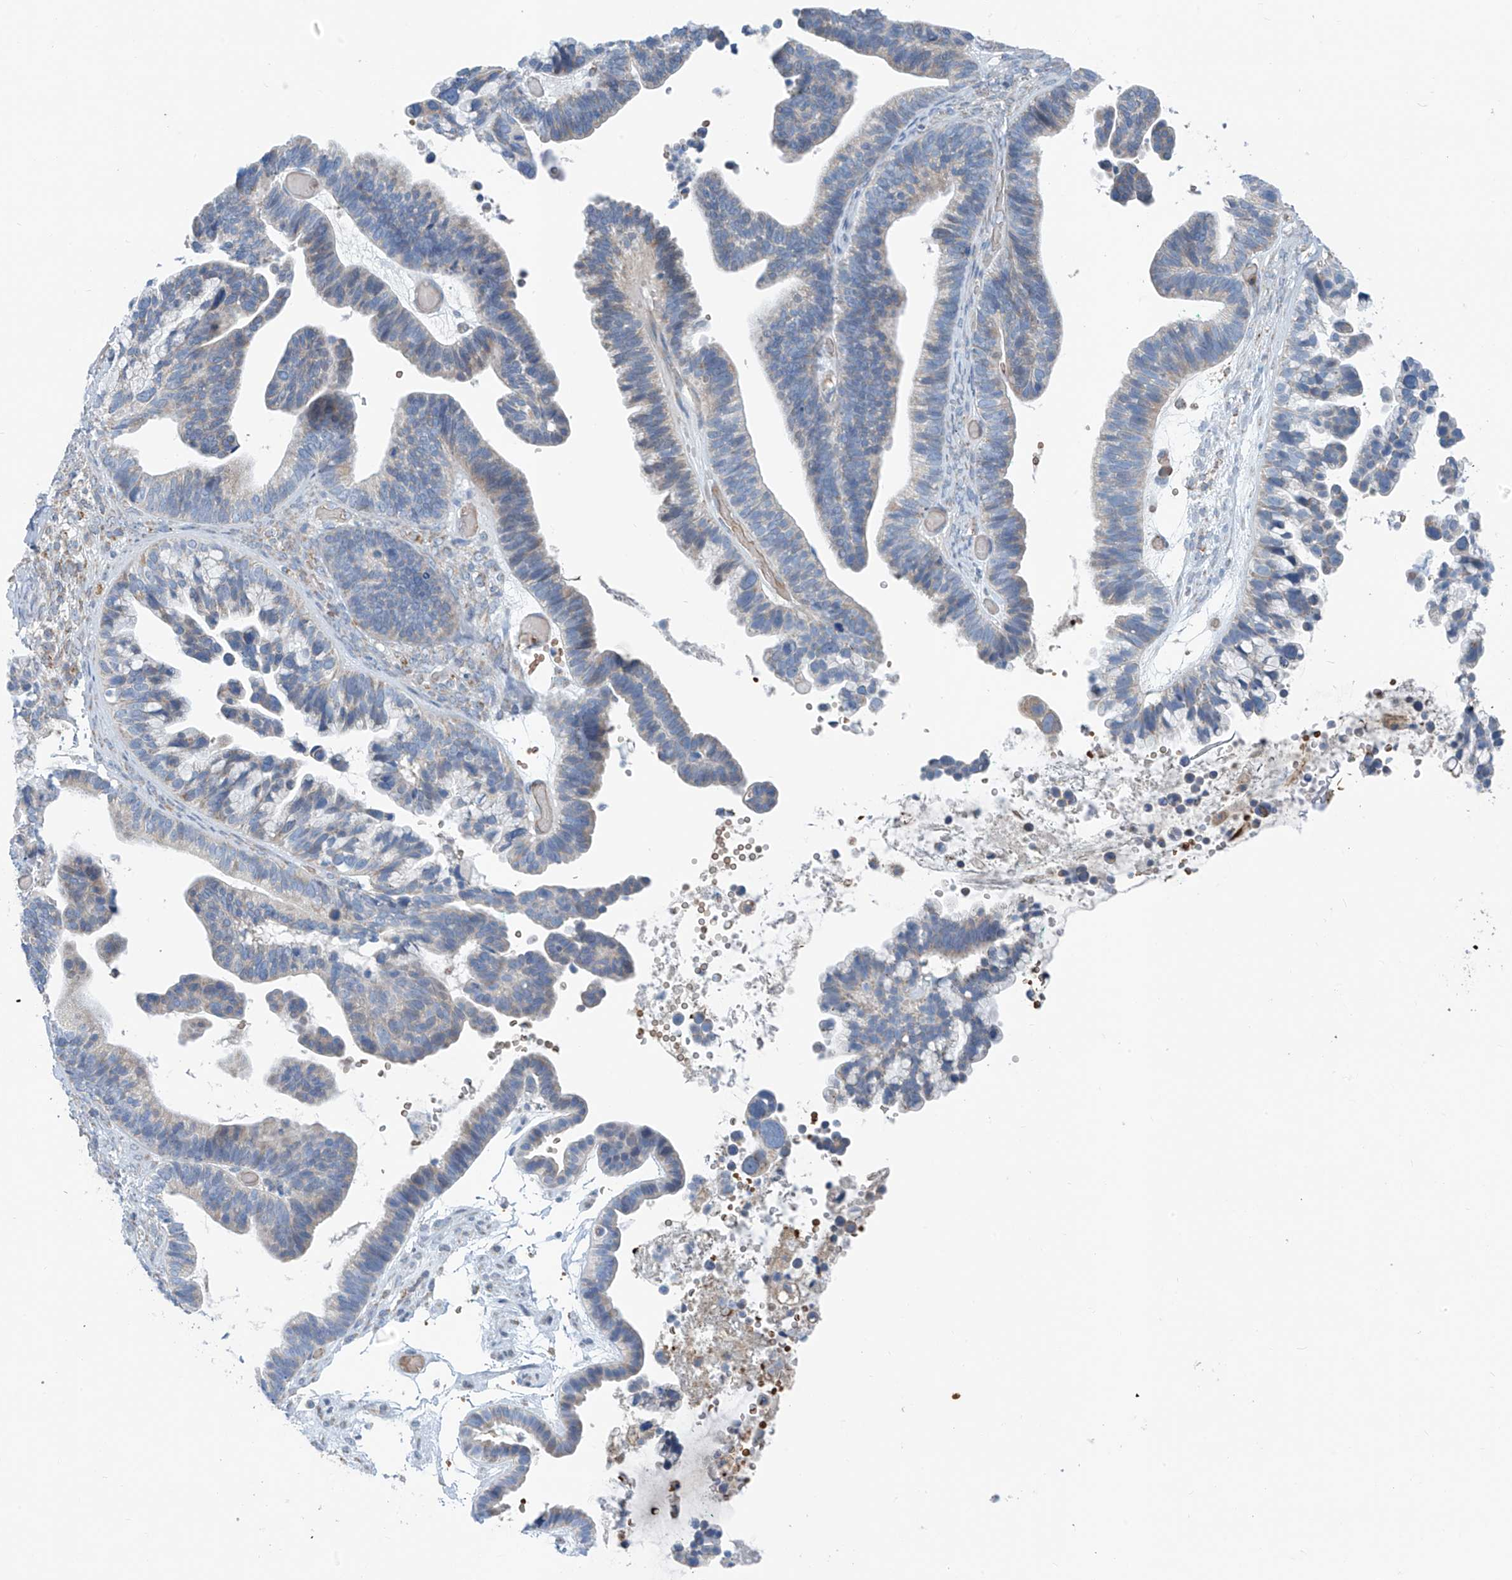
{"staining": {"intensity": "negative", "quantity": "none", "location": "none"}, "tissue": "ovarian cancer", "cell_type": "Tumor cells", "image_type": "cancer", "snomed": [{"axis": "morphology", "description": "Cystadenocarcinoma, serous, NOS"}, {"axis": "topography", "description": "Ovary"}], "caption": "Immunohistochemical staining of human ovarian serous cystadenocarcinoma reveals no significant expression in tumor cells. (Brightfield microscopy of DAB (3,3'-diaminobenzidine) immunohistochemistry (IHC) at high magnification).", "gene": "EOMES", "patient": {"sex": "female", "age": 56}}